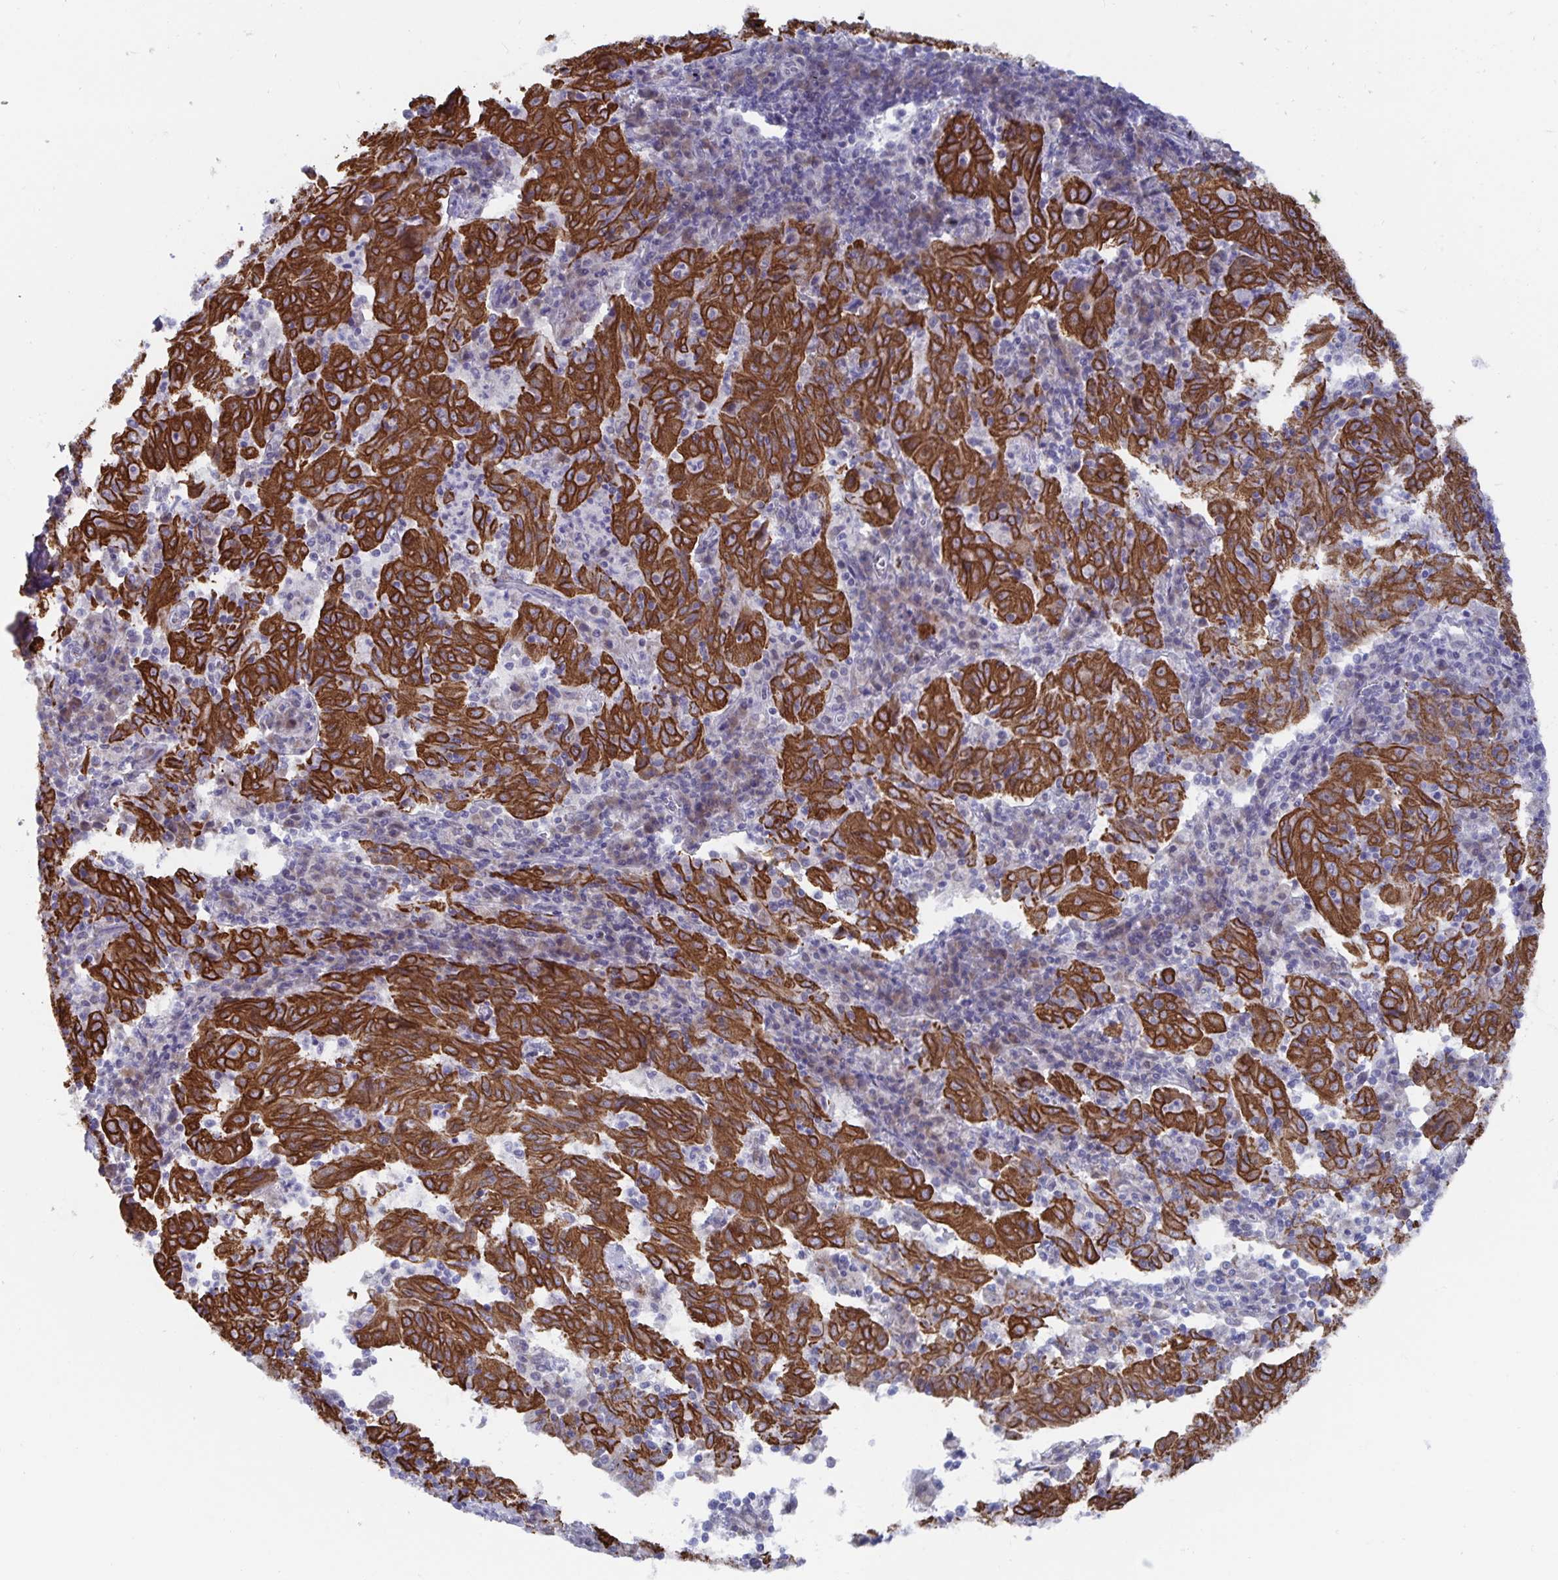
{"staining": {"intensity": "strong", "quantity": ">75%", "location": "cytoplasmic/membranous"}, "tissue": "pancreatic cancer", "cell_type": "Tumor cells", "image_type": "cancer", "snomed": [{"axis": "morphology", "description": "Adenocarcinoma, NOS"}, {"axis": "topography", "description": "Pancreas"}], "caption": "An image of human pancreatic adenocarcinoma stained for a protein reveals strong cytoplasmic/membranous brown staining in tumor cells.", "gene": "ZIK1", "patient": {"sex": "male", "age": 63}}